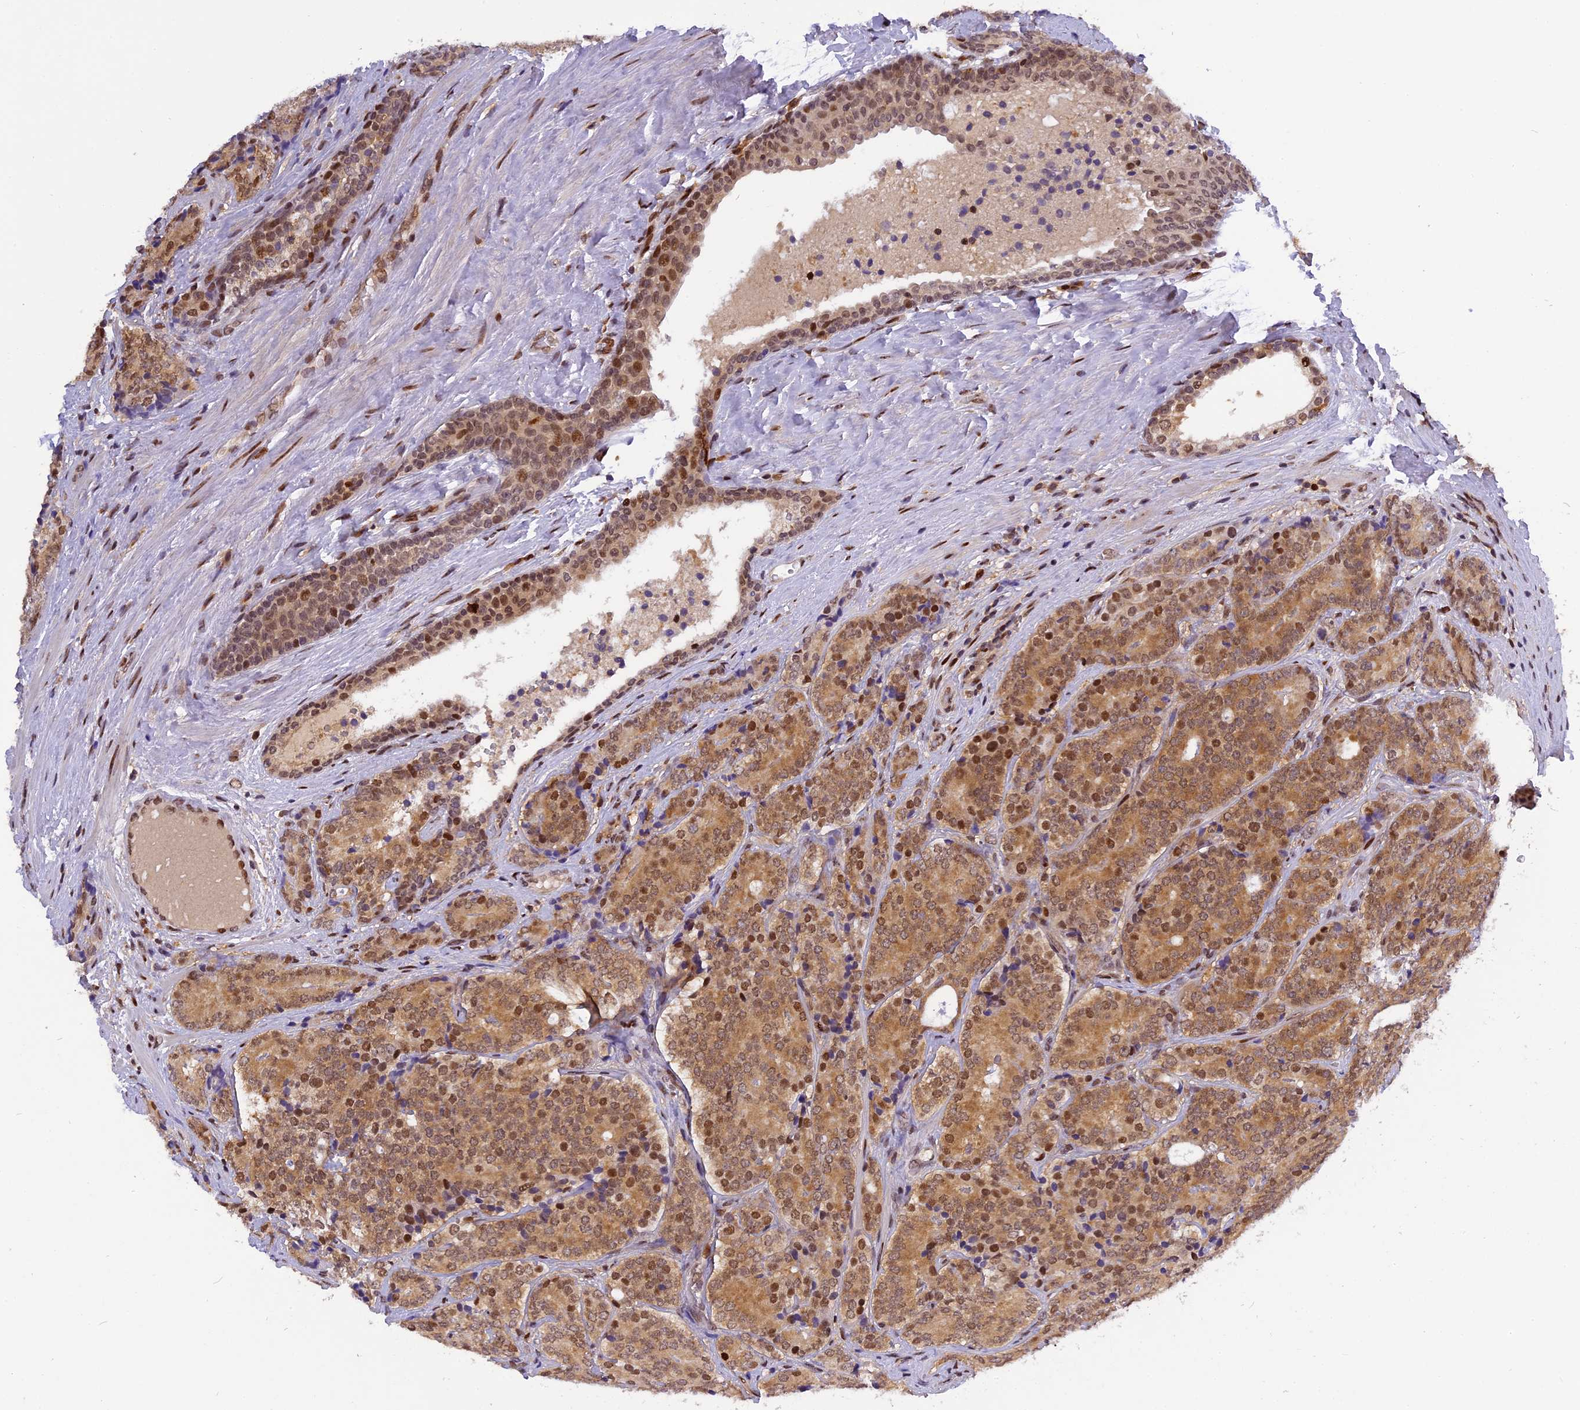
{"staining": {"intensity": "moderate", "quantity": ">75%", "location": "cytoplasmic/membranous,nuclear"}, "tissue": "prostate cancer", "cell_type": "Tumor cells", "image_type": "cancer", "snomed": [{"axis": "morphology", "description": "Adenocarcinoma, High grade"}, {"axis": "topography", "description": "Prostate"}], "caption": "A medium amount of moderate cytoplasmic/membranous and nuclear expression is identified in approximately >75% of tumor cells in adenocarcinoma (high-grade) (prostate) tissue.", "gene": "RABGGTA", "patient": {"sex": "male", "age": 56}}